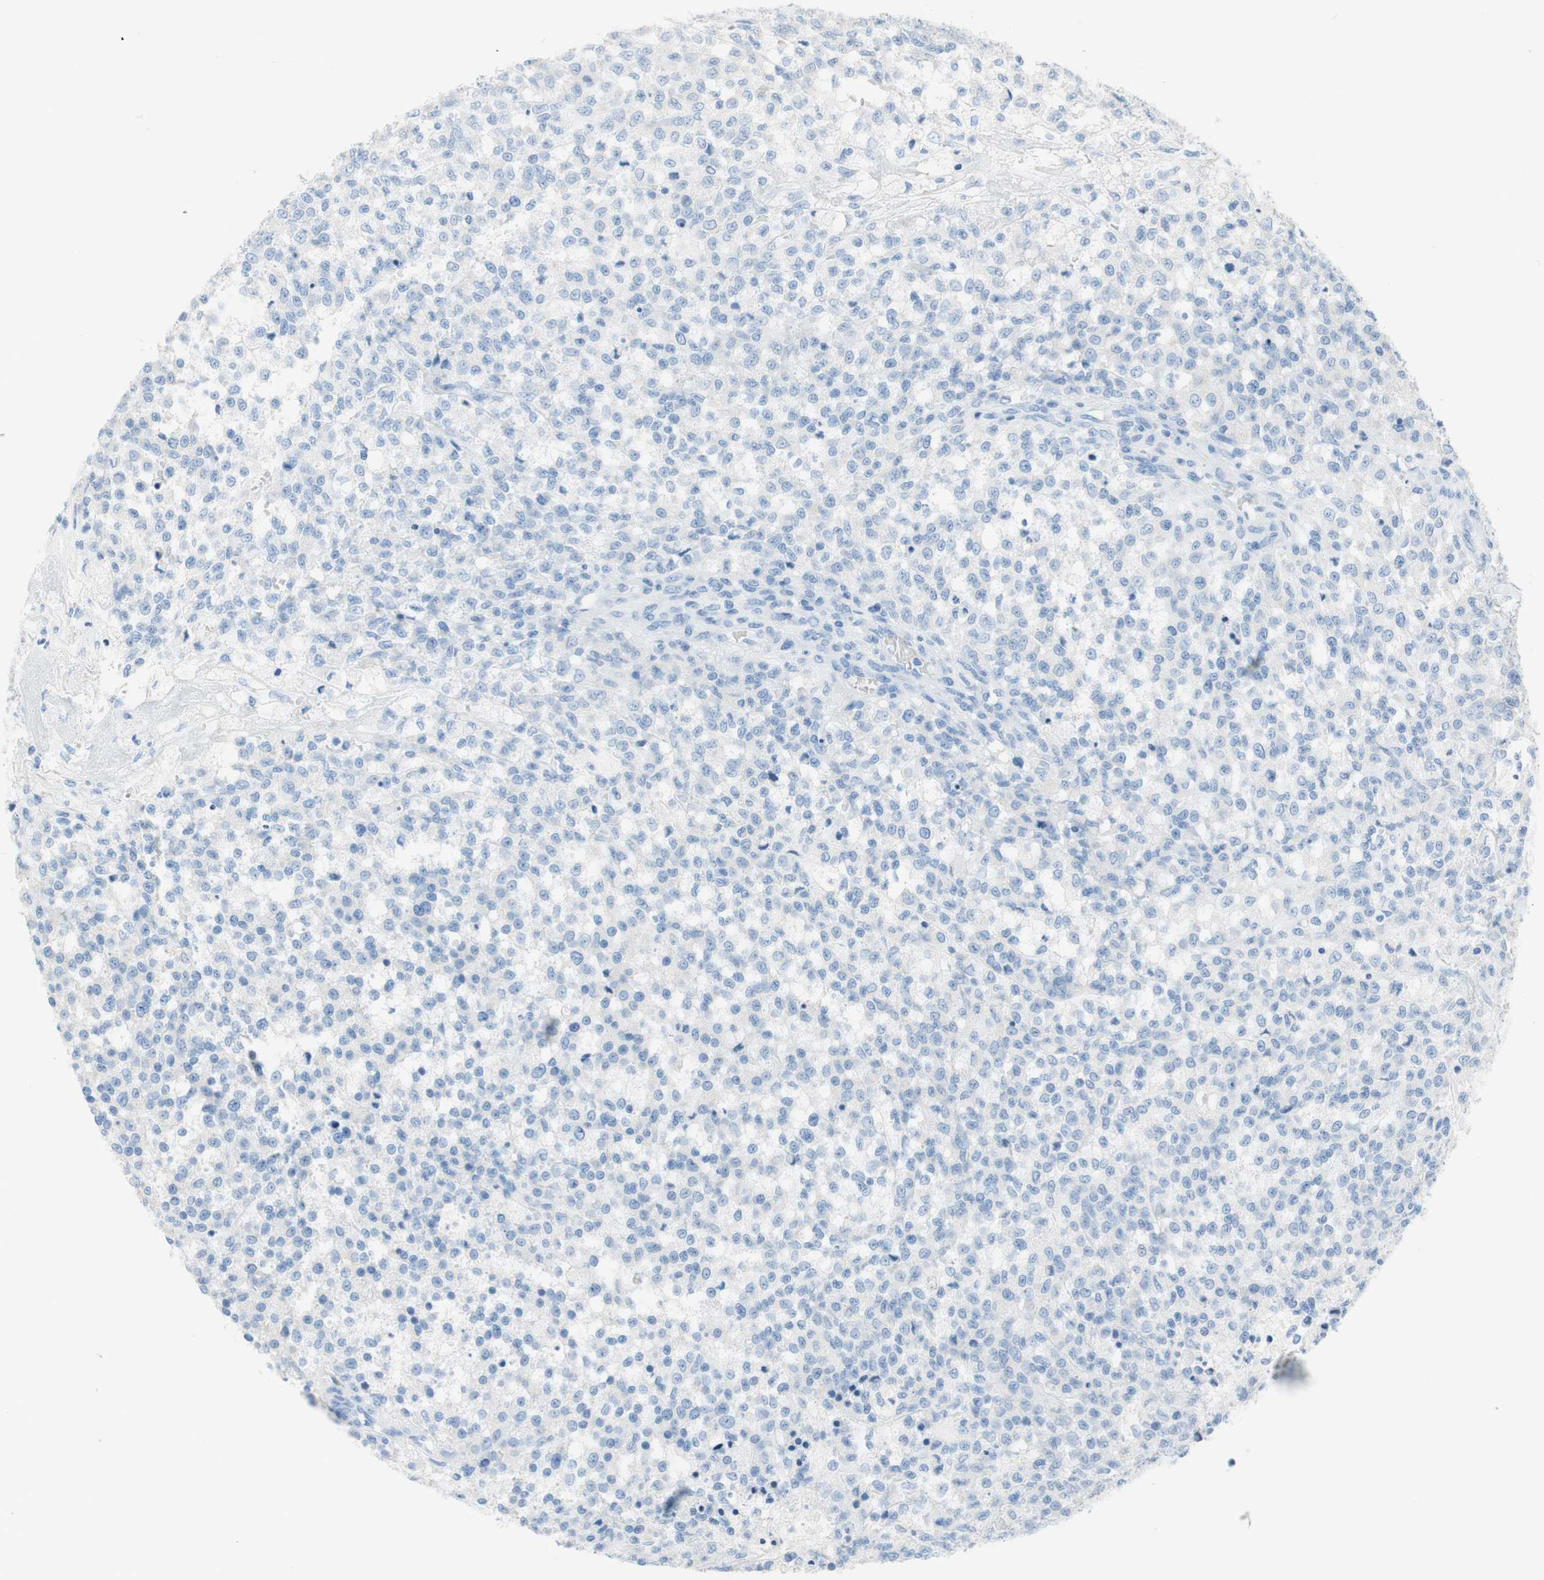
{"staining": {"intensity": "negative", "quantity": "none", "location": "none"}, "tissue": "testis cancer", "cell_type": "Tumor cells", "image_type": "cancer", "snomed": [{"axis": "morphology", "description": "Seminoma, NOS"}, {"axis": "topography", "description": "Testis"}], "caption": "Testis cancer (seminoma) was stained to show a protein in brown. There is no significant positivity in tumor cells.", "gene": "CEACAM1", "patient": {"sex": "male", "age": 59}}